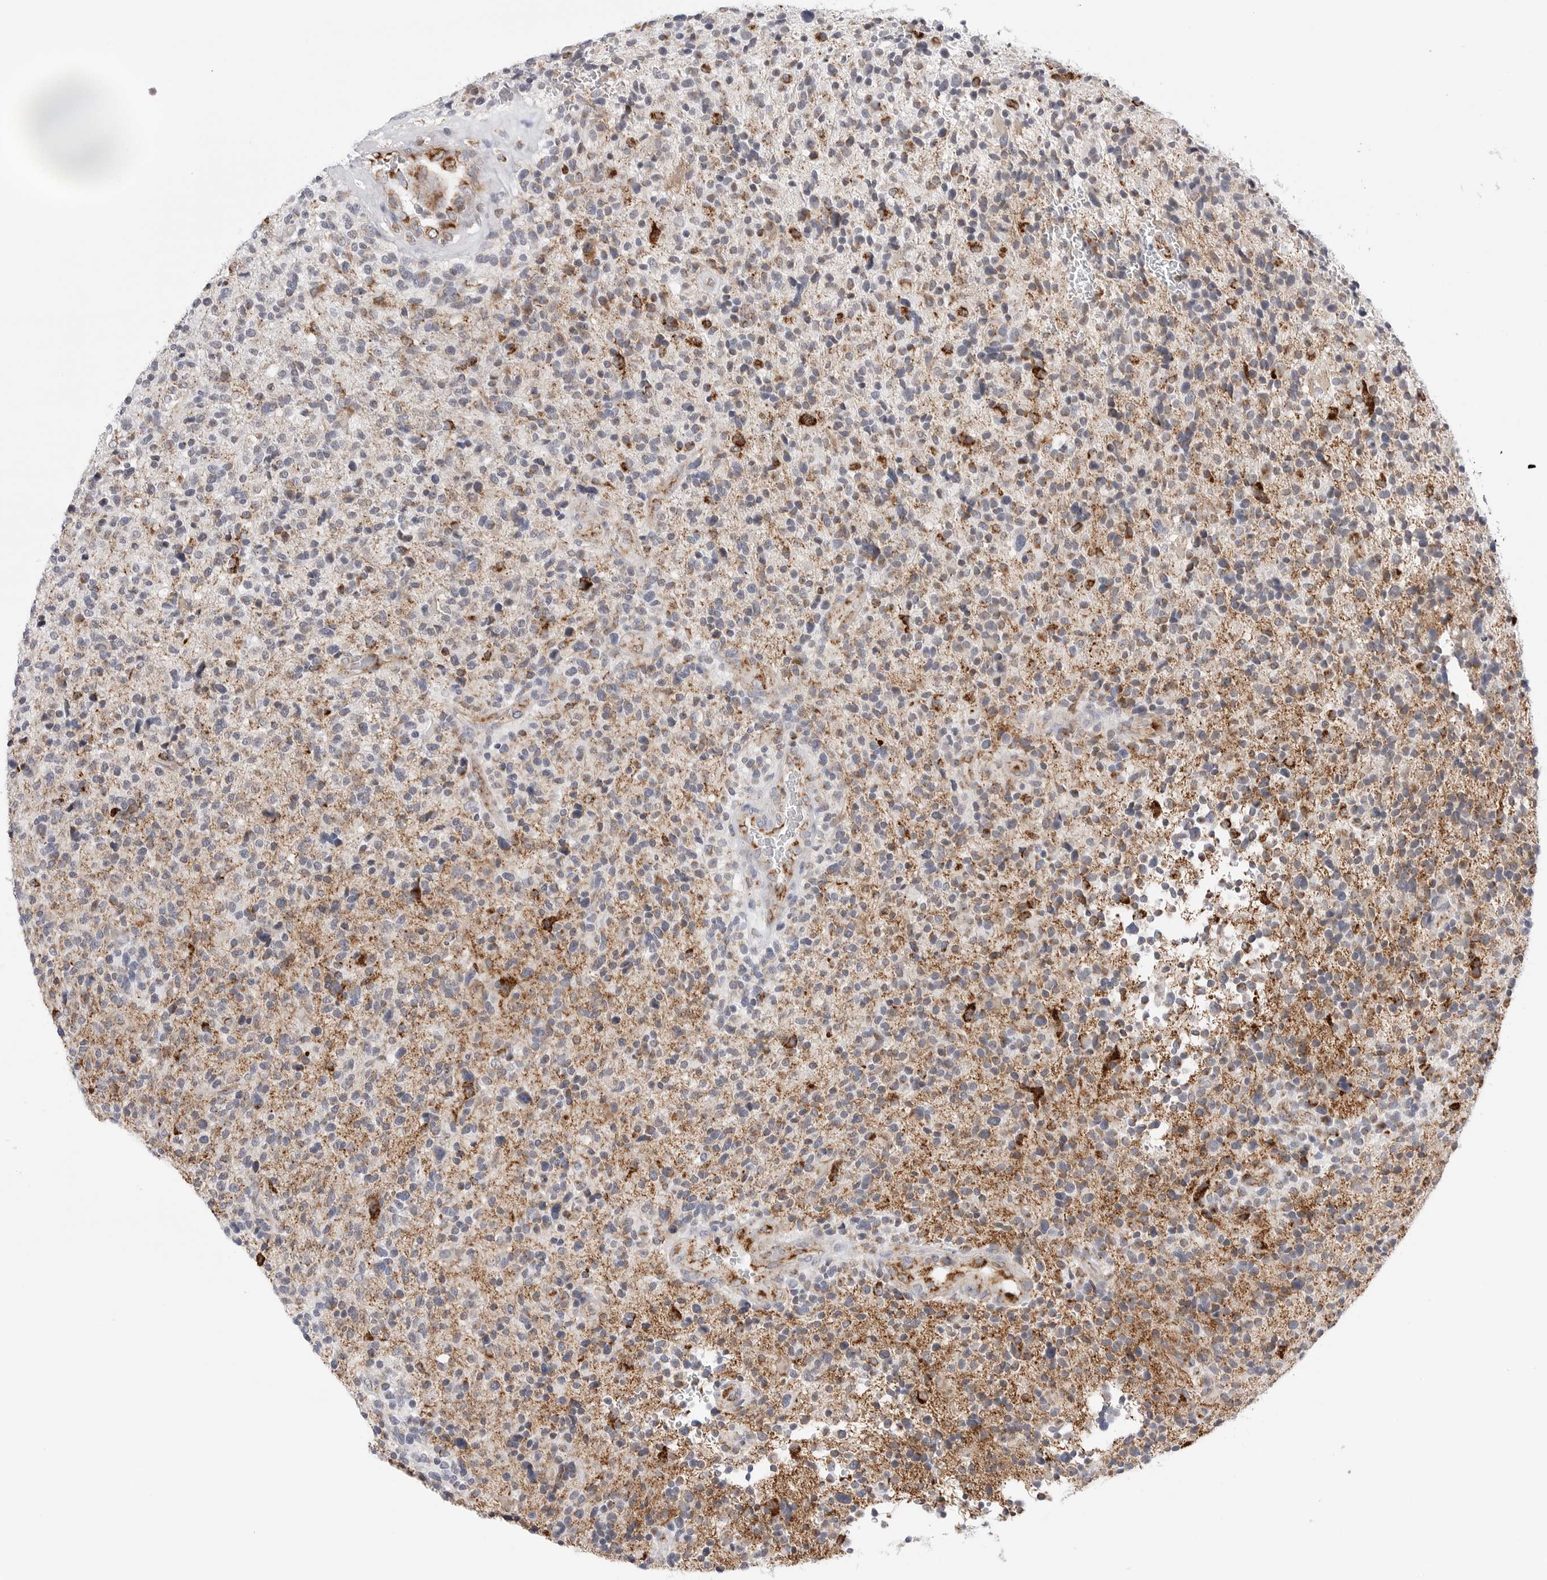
{"staining": {"intensity": "moderate", "quantity": "25%-75%", "location": "cytoplasmic/membranous"}, "tissue": "glioma", "cell_type": "Tumor cells", "image_type": "cancer", "snomed": [{"axis": "morphology", "description": "Glioma, malignant, High grade"}, {"axis": "topography", "description": "Brain"}], "caption": "IHC histopathology image of human glioma stained for a protein (brown), which shows medium levels of moderate cytoplasmic/membranous expression in approximately 25%-75% of tumor cells.", "gene": "ATP5IF1", "patient": {"sex": "male", "age": 72}}